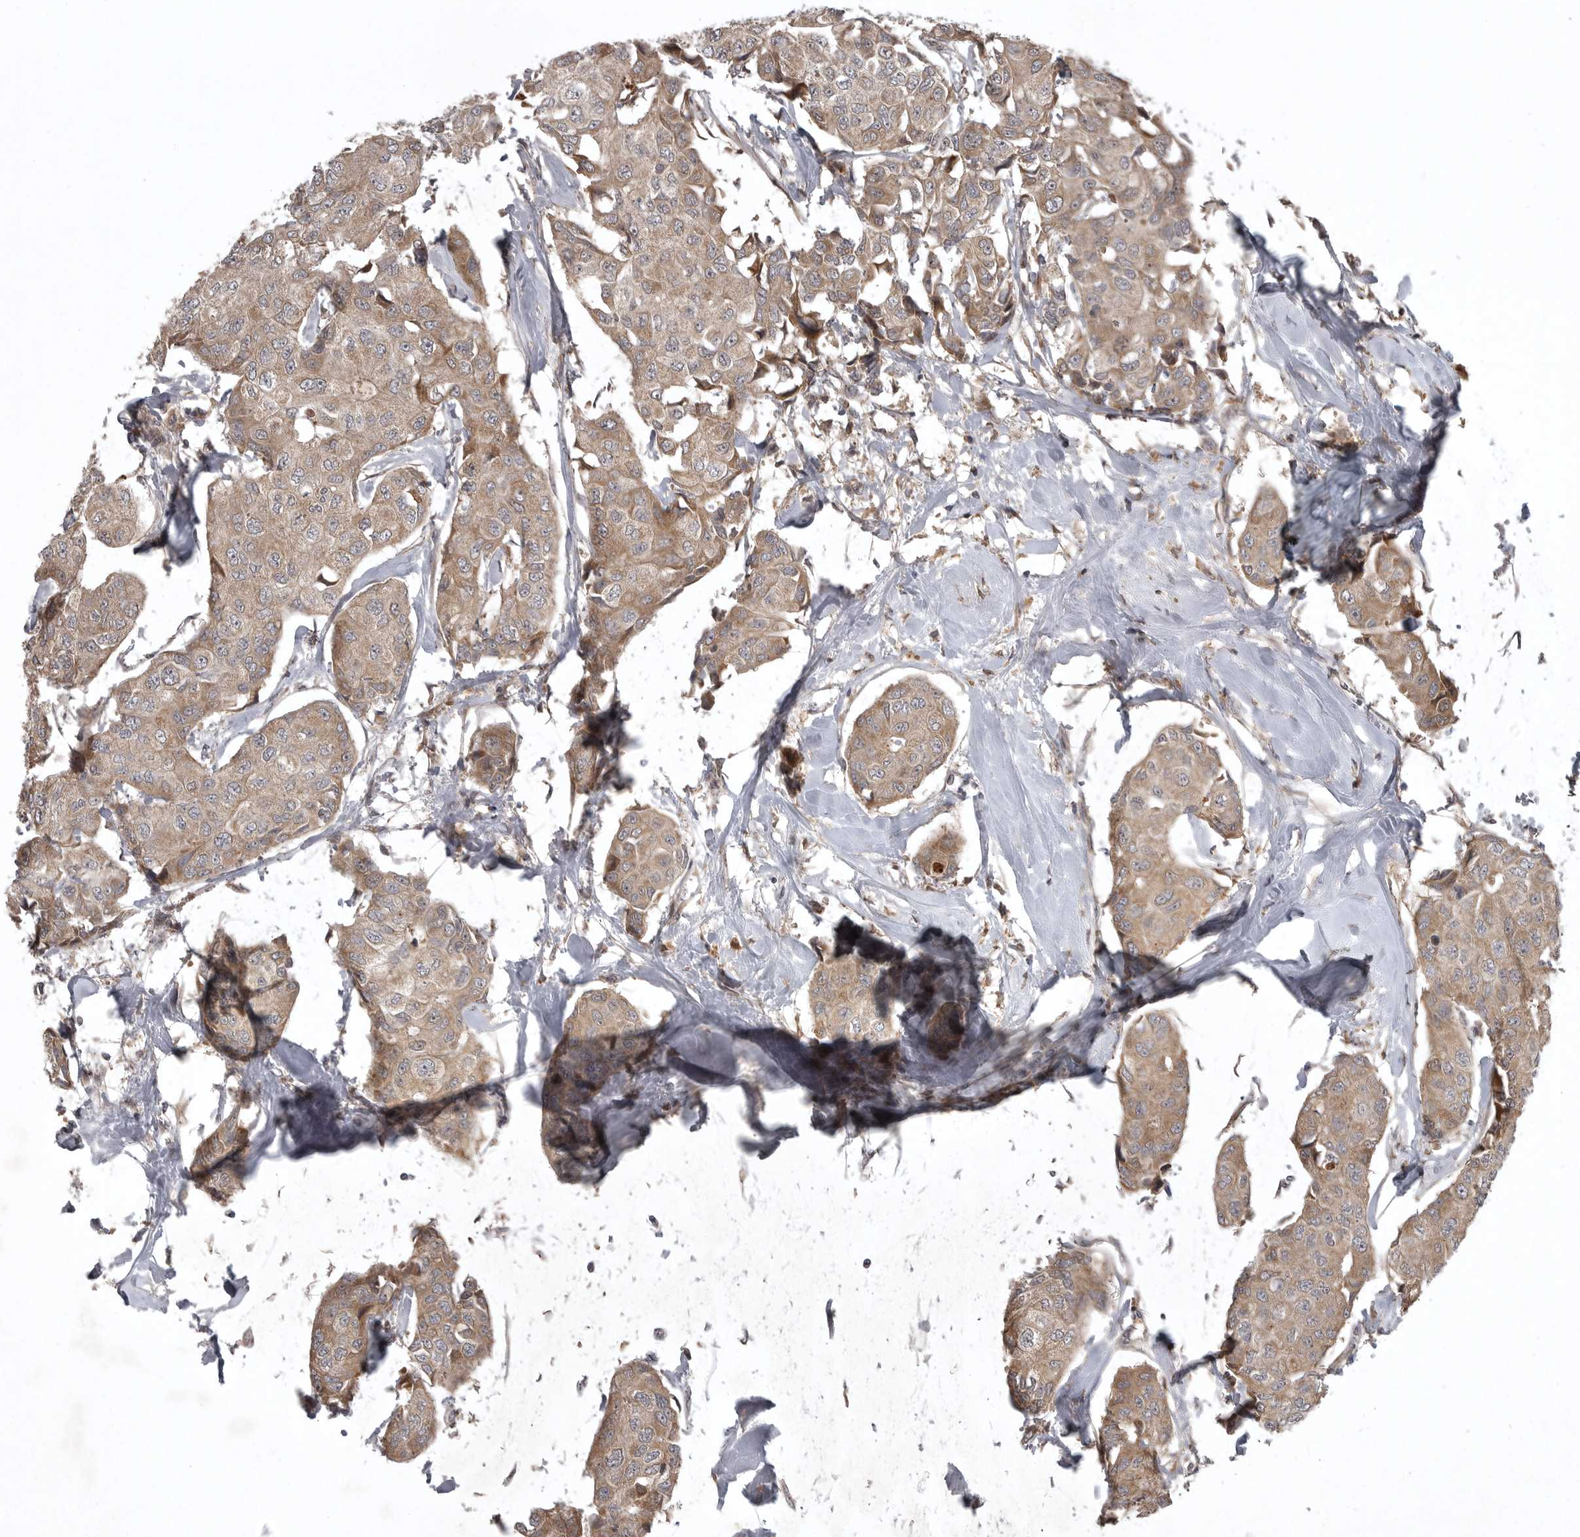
{"staining": {"intensity": "moderate", "quantity": ">75%", "location": "cytoplasmic/membranous"}, "tissue": "breast cancer", "cell_type": "Tumor cells", "image_type": "cancer", "snomed": [{"axis": "morphology", "description": "Duct carcinoma"}, {"axis": "topography", "description": "Breast"}], "caption": "Protein staining exhibits moderate cytoplasmic/membranous expression in about >75% of tumor cells in breast cancer.", "gene": "GPR31", "patient": {"sex": "female", "age": 80}}